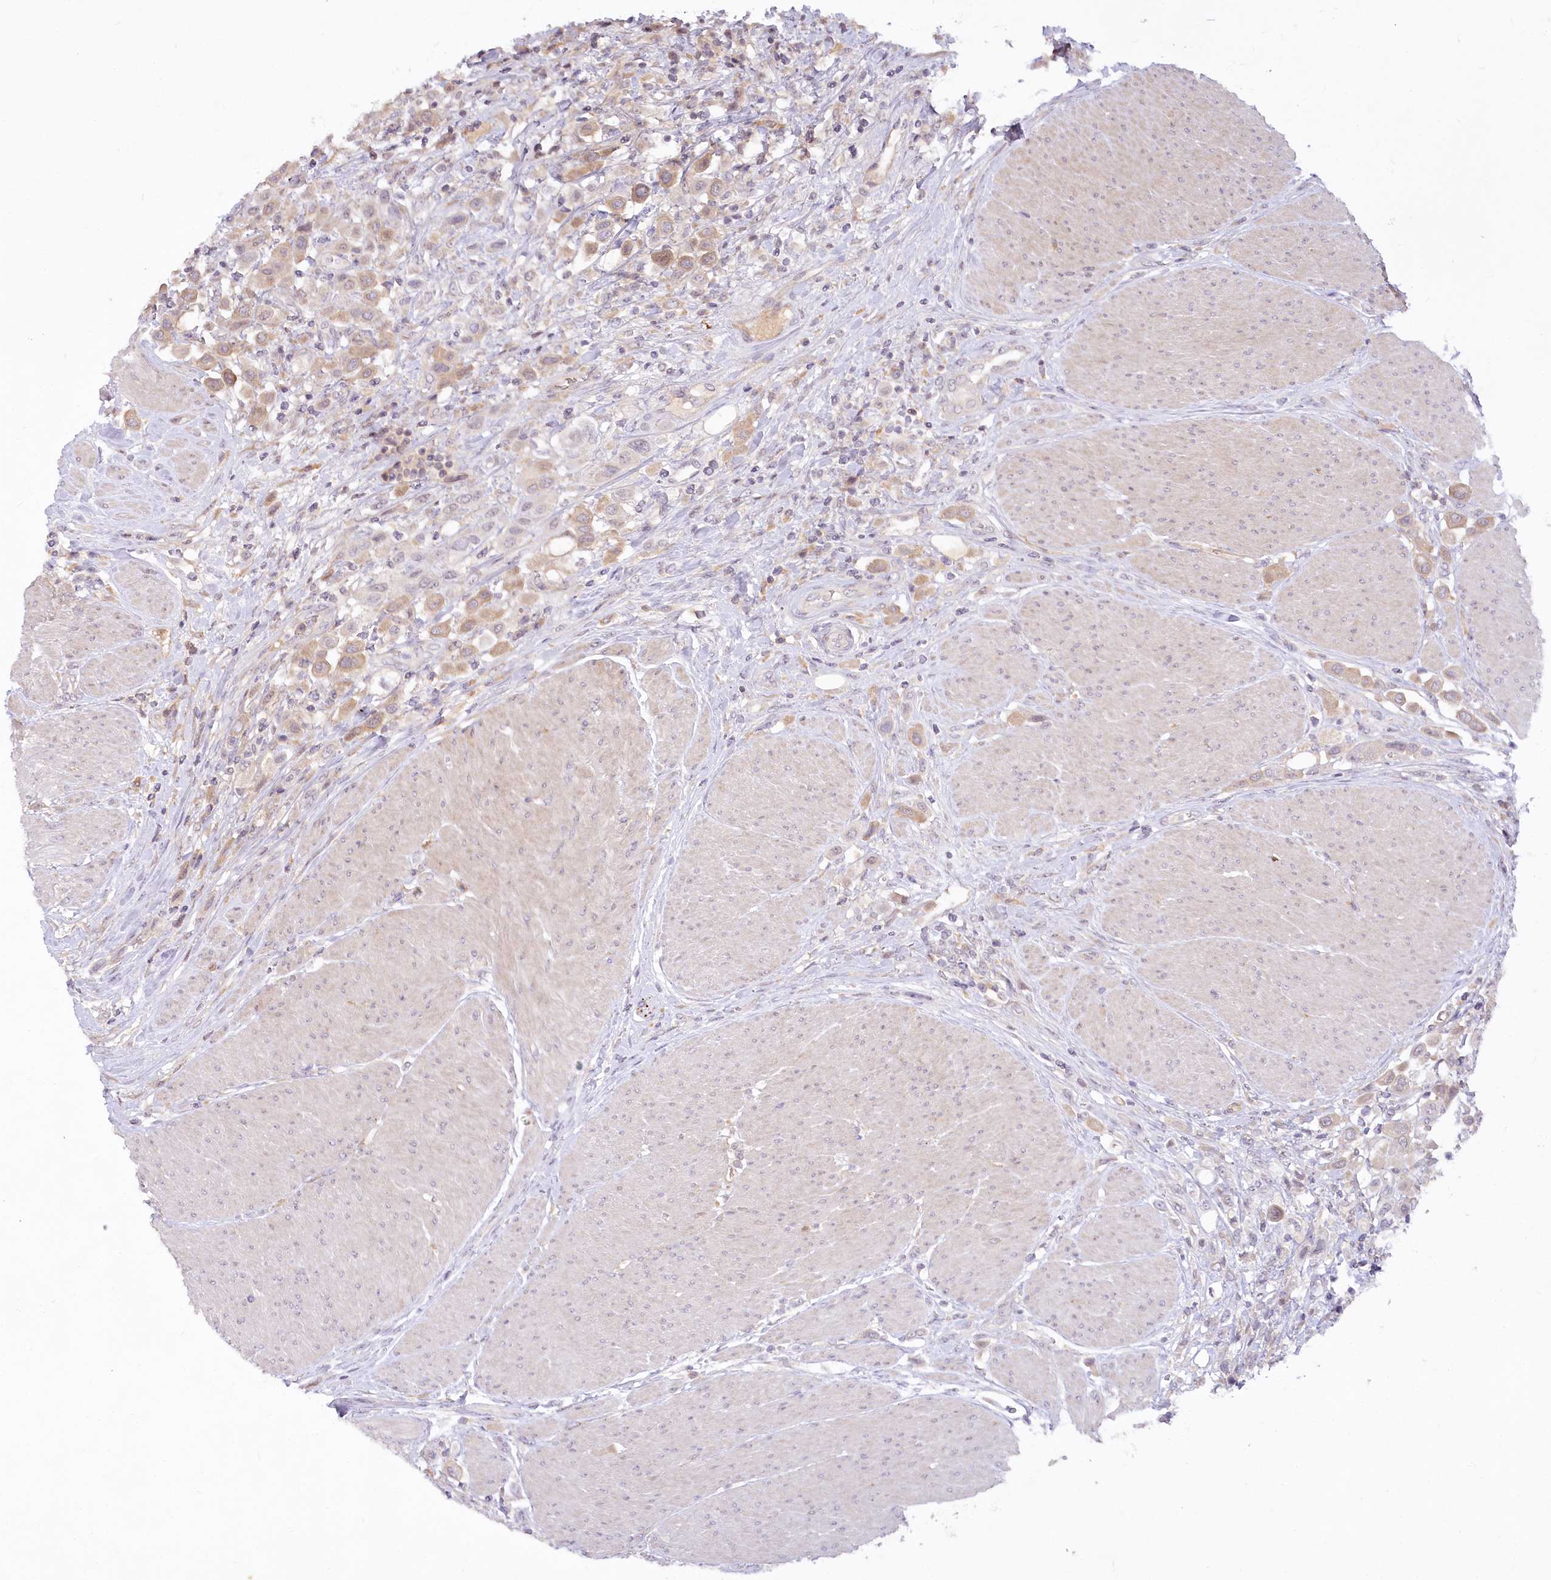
{"staining": {"intensity": "weak", "quantity": ">75%", "location": "cytoplasmic/membranous"}, "tissue": "urothelial cancer", "cell_type": "Tumor cells", "image_type": "cancer", "snomed": [{"axis": "morphology", "description": "Urothelial carcinoma, High grade"}, {"axis": "topography", "description": "Urinary bladder"}], "caption": "There is low levels of weak cytoplasmic/membranous staining in tumor cells of urothelial cancer, as demonstrated by immunohistochemical staining (brown color).", "gene": "EFHC2", "patient": {"sex": "male", "age": 50}}